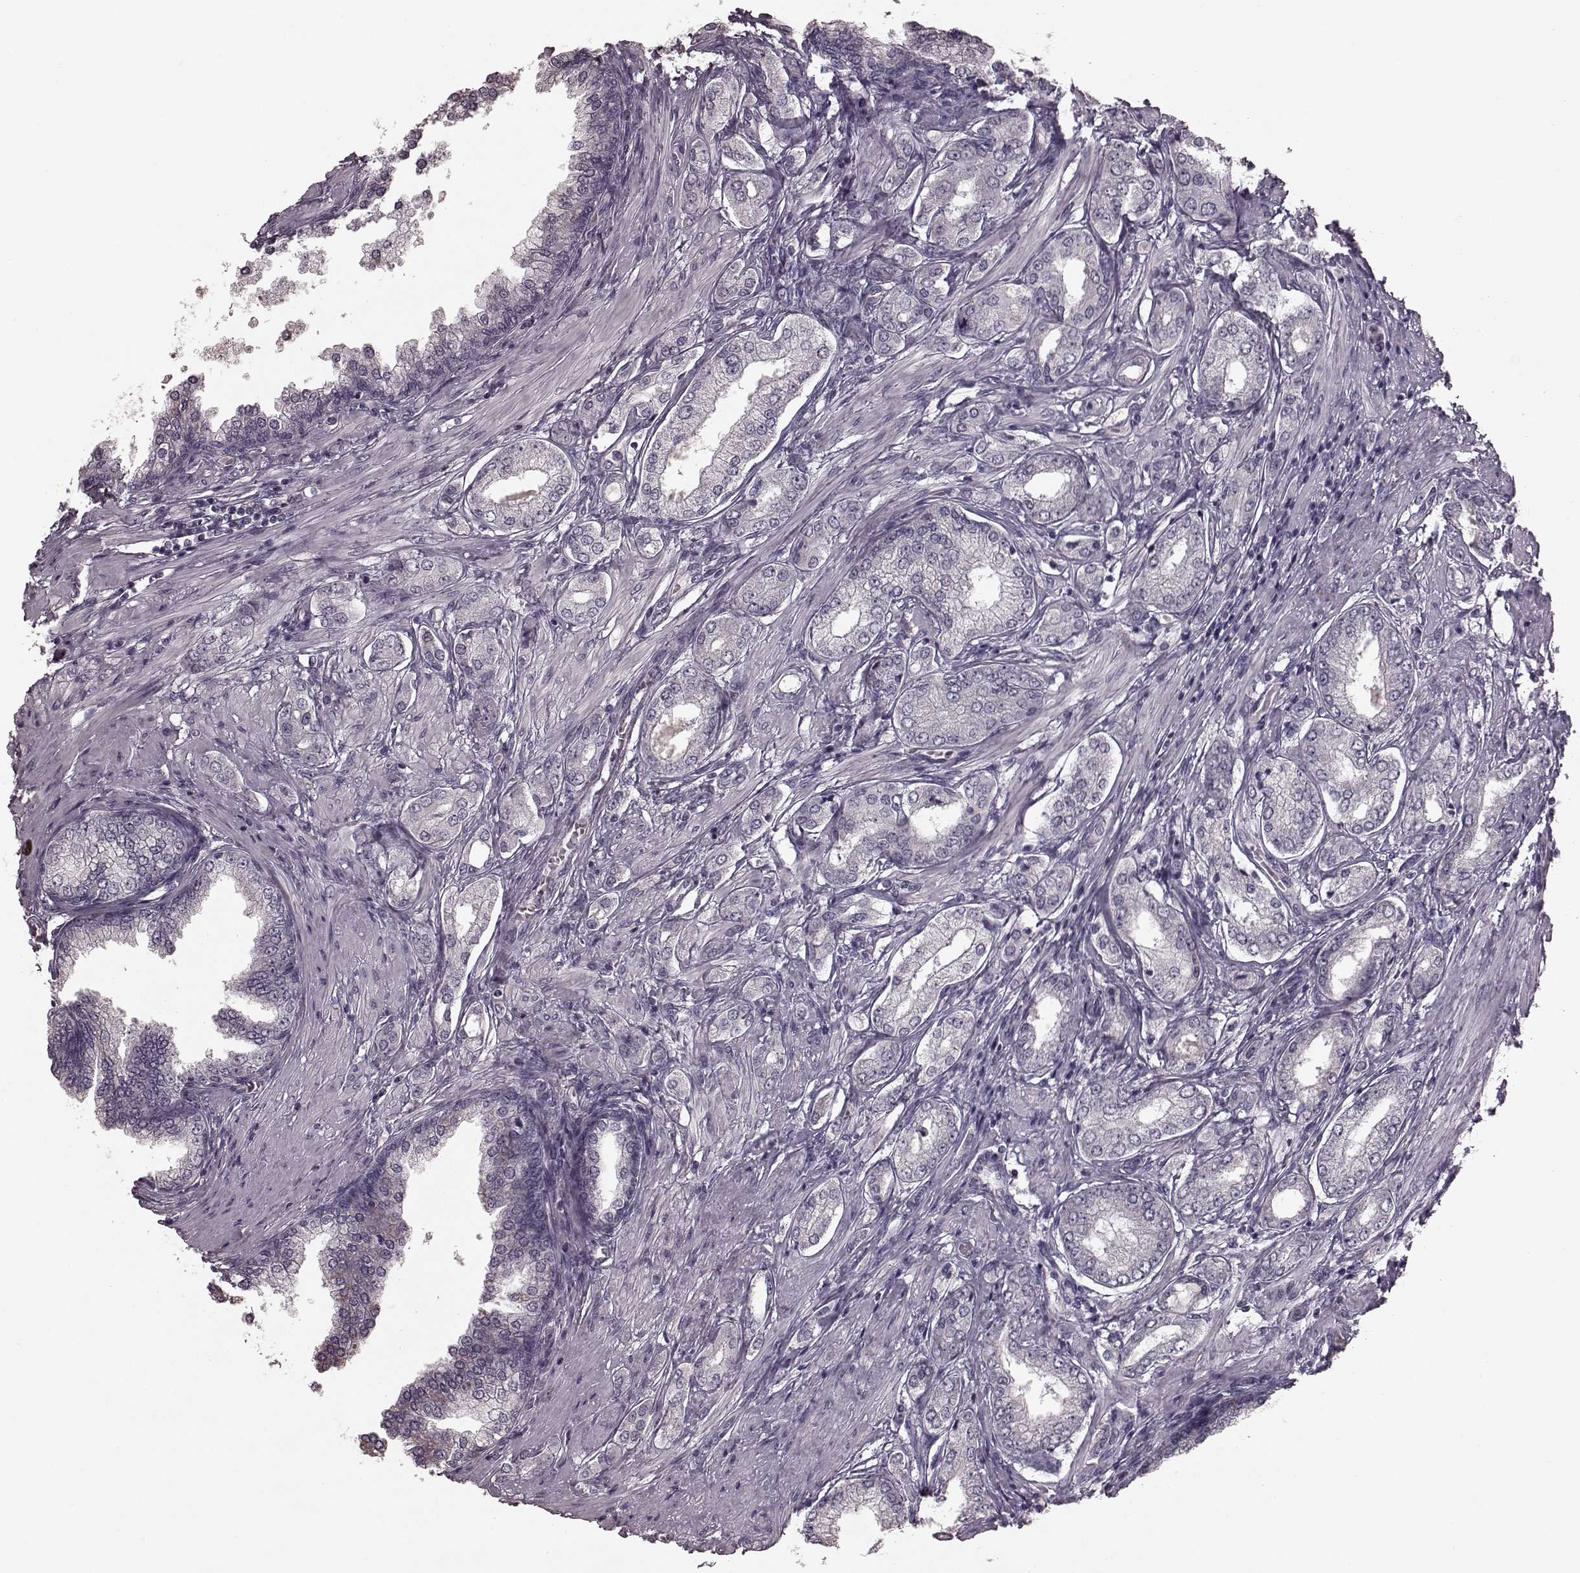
{"staining": {"intensity": "negative", "quantity": "none", "location": "none"}, "tissue": "prostate cancer", "cell_type": "Tumor cells", "image_type": "cancer", "snomed": [{"axis": "morphology", "description": "Adenocarcinoma, NOS"}, {"axis": "topography", "description": "Prostate"}], "caption": "An image of prostate cancer stained for a protein displays no brown staining in tumor cells.", "gene": "CD28", "patient": {"sex": "male", "age": 63}}